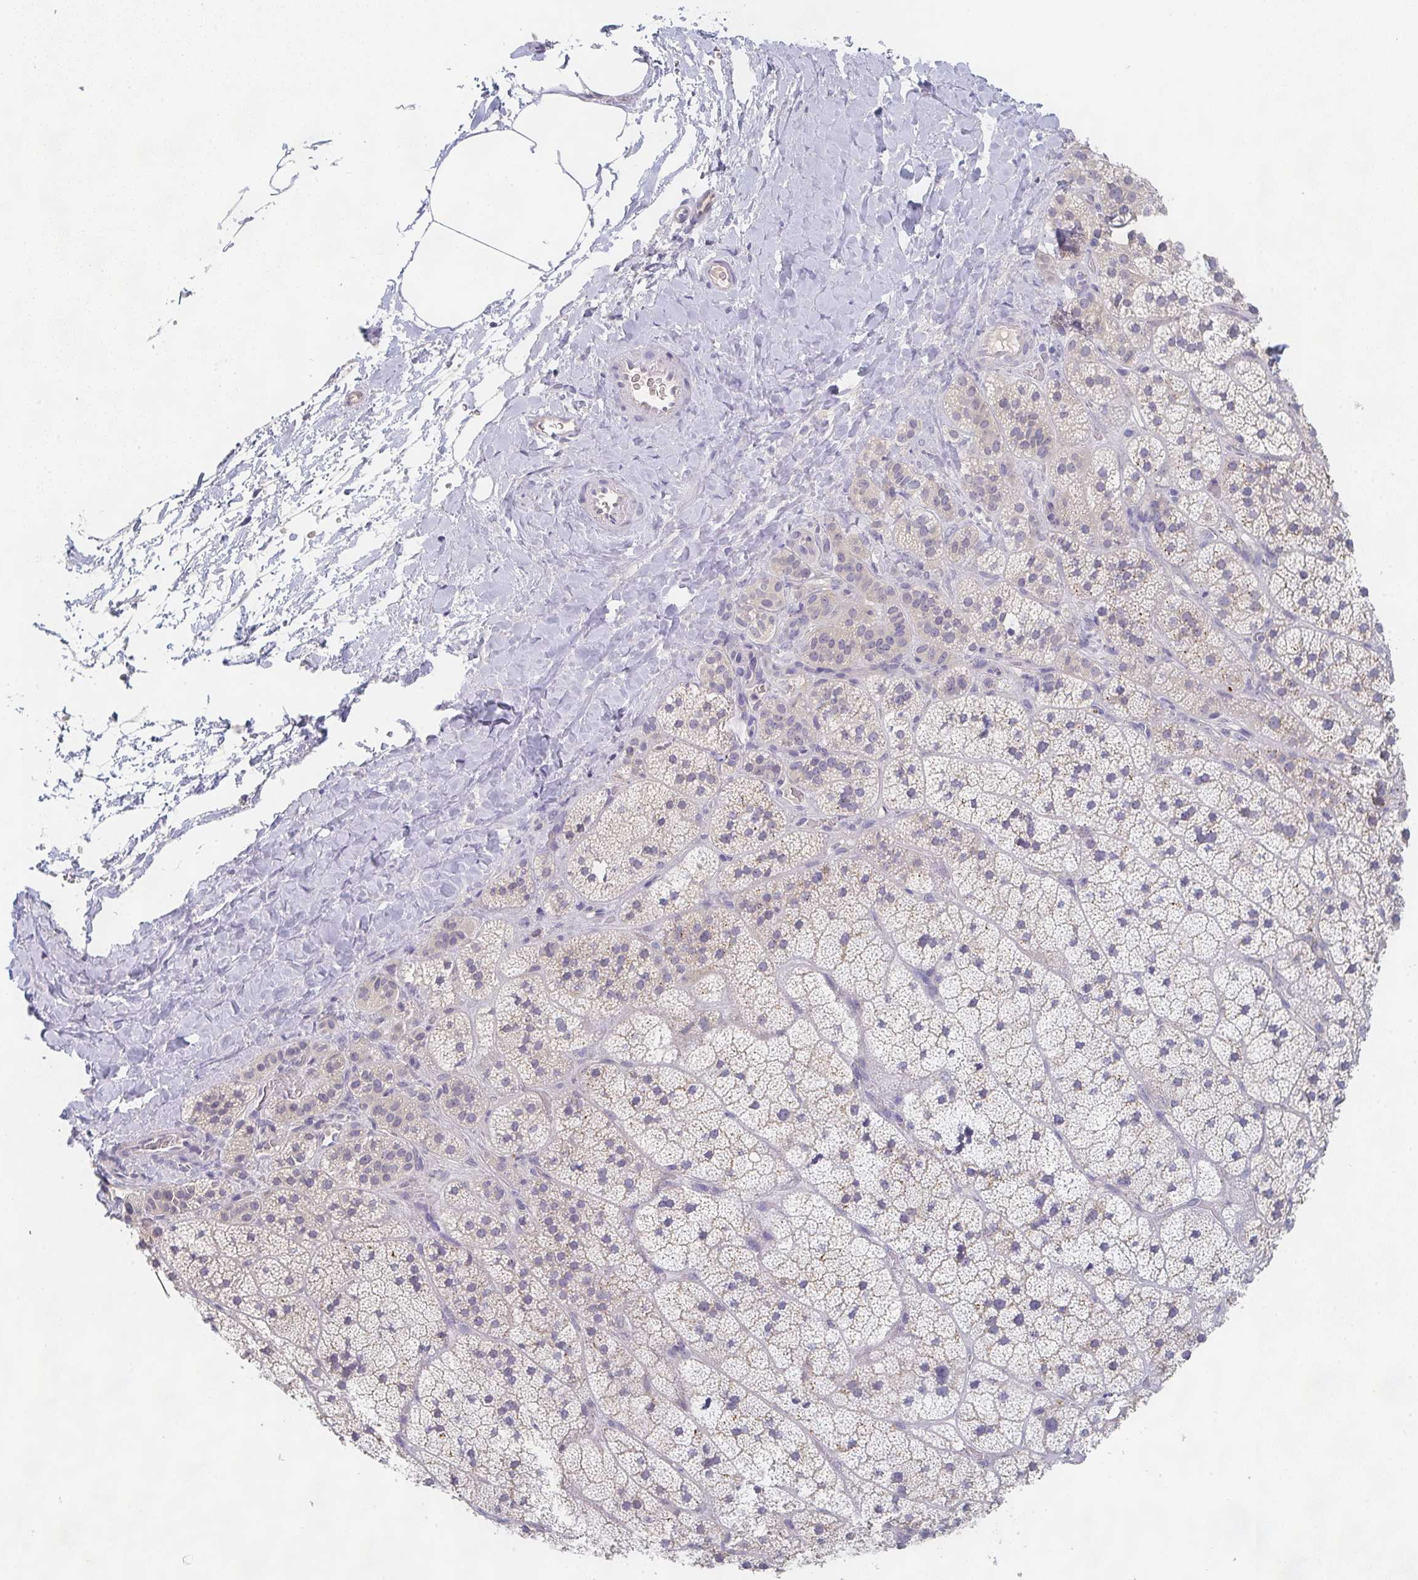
{"staining": {"intensity": "weak", "quantity": "<25%", "location": "cytoplasmic/membranous"}, "tissue": "adrenal gland", "cell_type": "Glandular cells", "image_type": "normal", "snomed": [{"axis": "morphology", "description": "Normal tissue, NOS"}, {"axis": "topography", "description": "Adrenal gland"}], "caption": "The immunohistochemistry micrograph has no significant staining in glandular cells of adrenal gland. (IHC, brightfield microscopy, high magnification).", "gene": "CHMP5", "patient": {"sex": "male", "age": 57}}